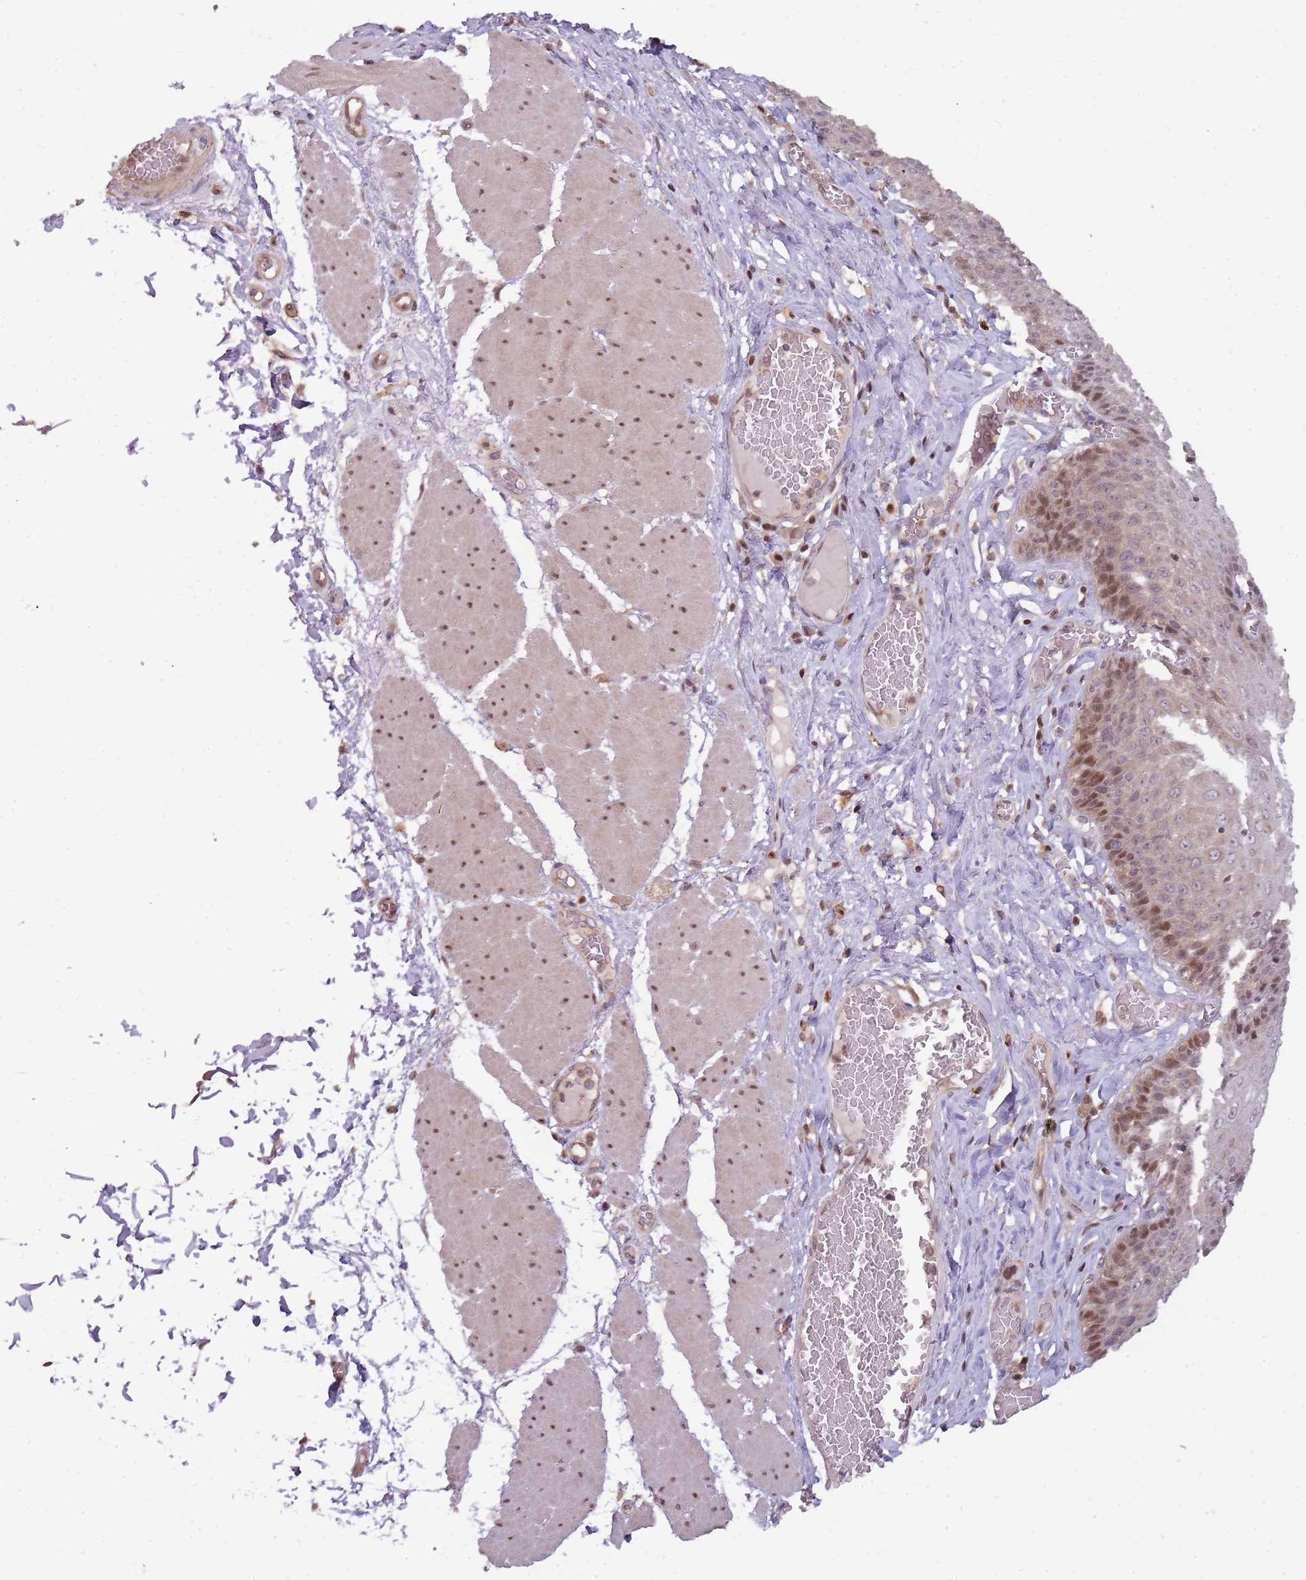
{"staining": {"intensity": "moderate", "quantity": "<25%", "location": "nuclear"}, "tissue": "esophagus", "cell_type": "Squamous epithelial cells", "image_type": "normal", "snomed": [{"axis": "morphology", "description": "Normal tissue, NOS"}, {"axis": "topography", "description": "Esophagus"}], "caption": "The immunohistochemical stain shows moderate nuclear positivity in squamous epithelial cells of benign esophagus.", "gene": "GSTO2", "patient": {"sex": "male", "age": 60}}